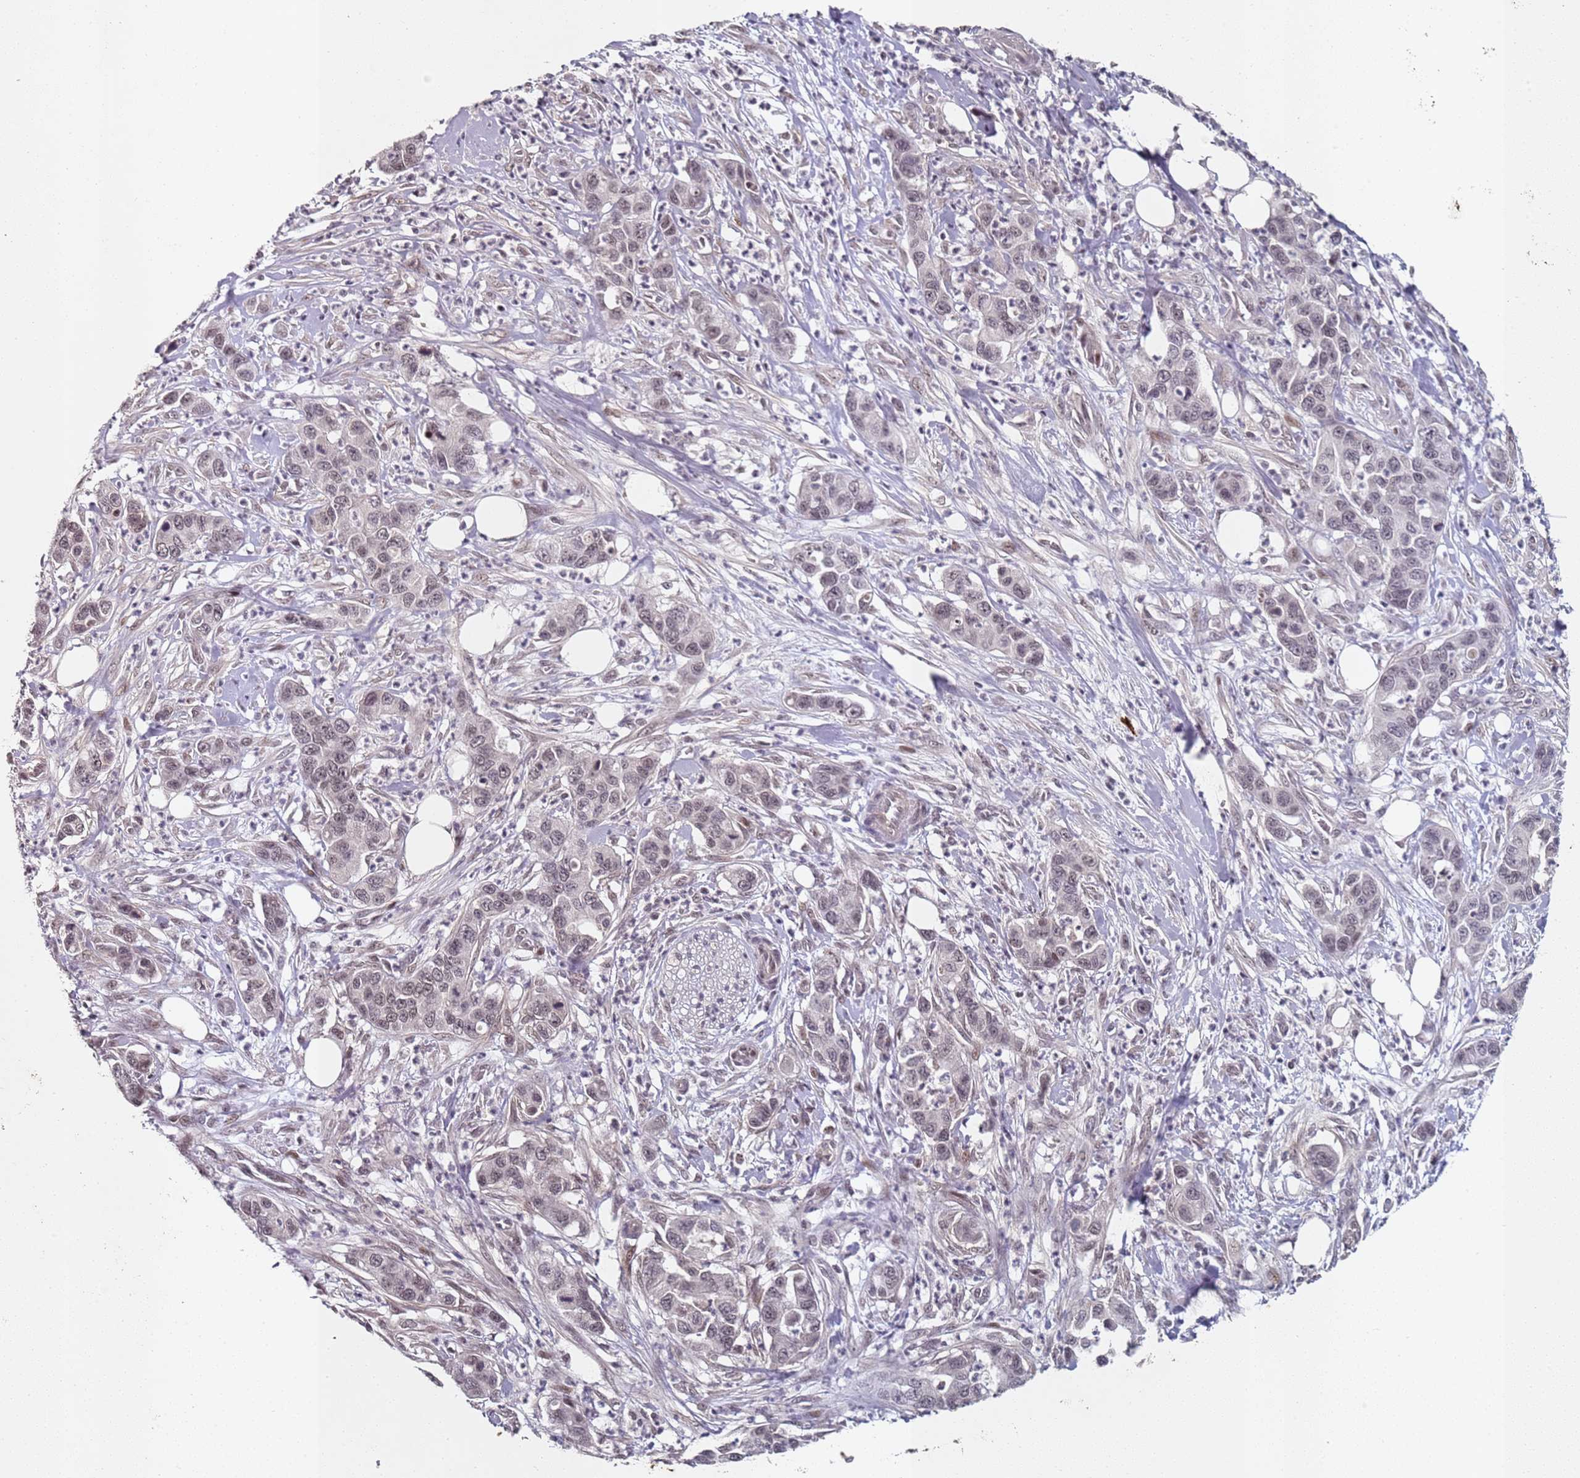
{"staining": {"intensity": "weak", "quantity": ">75%", "location": "nuclear"}, "tissue": "pancreatic cancer", "cell_type": "Tumor cells", "image_type": "cancer", "snomed": [{"axis": "morphology", "description": "Adenocarcinoma, NOS"}, {"axis": "topography", "description": "Pancreas"}], "caption": "The photomicrograph displays immunohistochemical staining of pancreatic cancer. There is weak nuclear expression is seen in about >75% of tumor cells.", "gene": "ATF6B", "patient": {"sex": "male", "age": 73}}